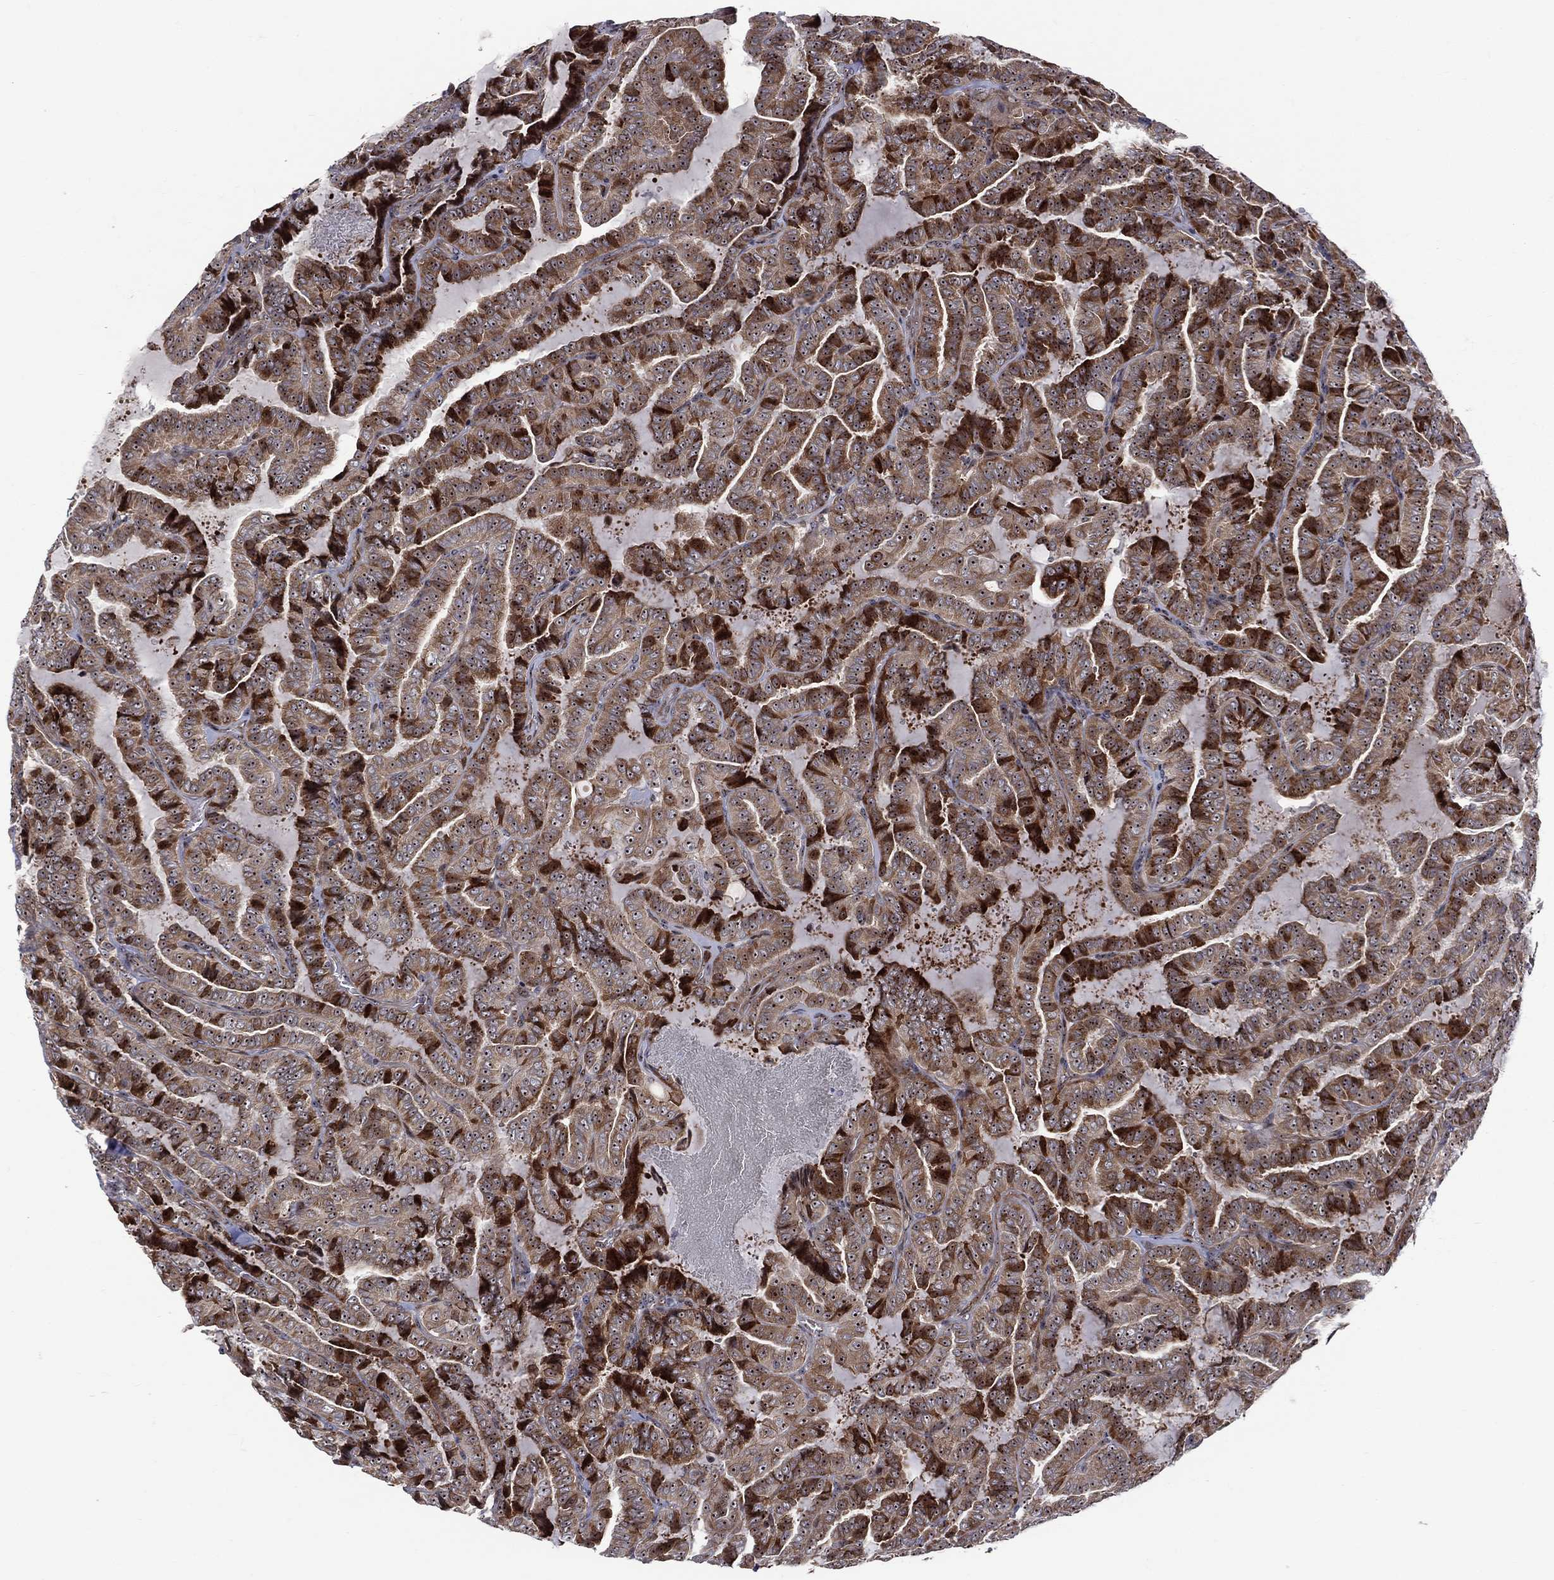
{"staining": {"intensity": "strong", "quantity": "25%-75%", "location": "cytoplasmic/membranous,nuclear"}, "tissue": "thyroid cancer", "cell_type": "Tumor cells", "image_type": "cancer", "snomed": [{"axis": "morphology", "description": "Papillary adenocarcinoma, NOS"}, {"axis": "topography", "description": "Thyroid gland"}], "caption": "Strong cytoplasmic/membranous and nuclear positivity for a protein is seen in approximately 25%-75% of tumor cells of thyroid cancer (papillary adenocarcinoma) using immunohistochemistry.", "gene": "VHL", "patient": {"sex": "female", "age": 39}}